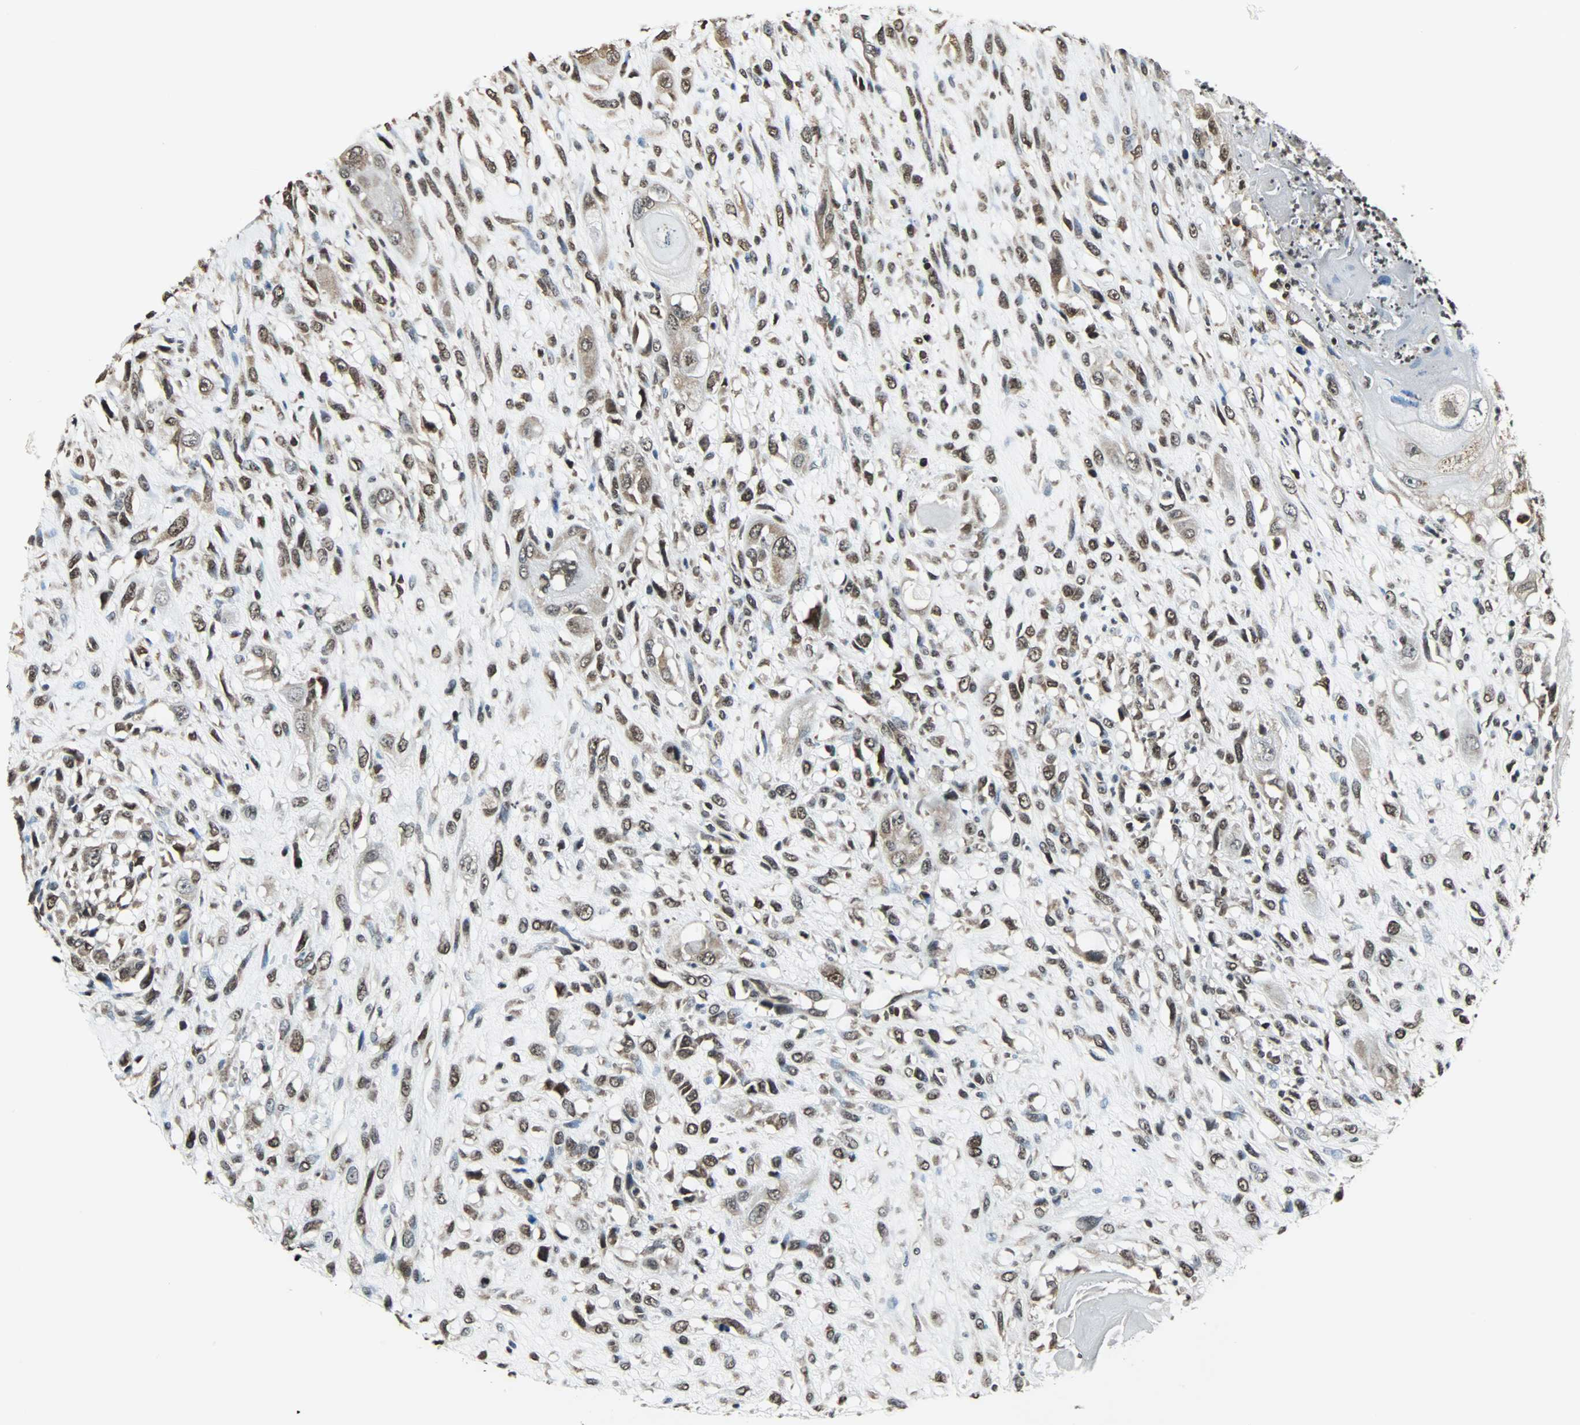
{"staining": {"intensity": "strong", "quantity": ">75%", "location": "nuclear"}, "tissue": "head and neck cancer", "cell_type": "Tumor cells", "image_type": "cancer", "snomed": [{"axis": "morphology", "description": "Necrosis, NOS"}, {"axis": "morphology", "description": "Neoplasm, malignant, NOS"}, {"axis": "topography", "description": "Salivary gland"}, {"axis": "topography", "description": "Head-Neck"}], "caption": "This is an image of immunohistochemistry (IHC) staining of malignant neoplasm (head and neck), which shows strong staining in the nuclear of tumor cells.", "gene": "REST", "patient": {"sex": "male", "age": 43}}